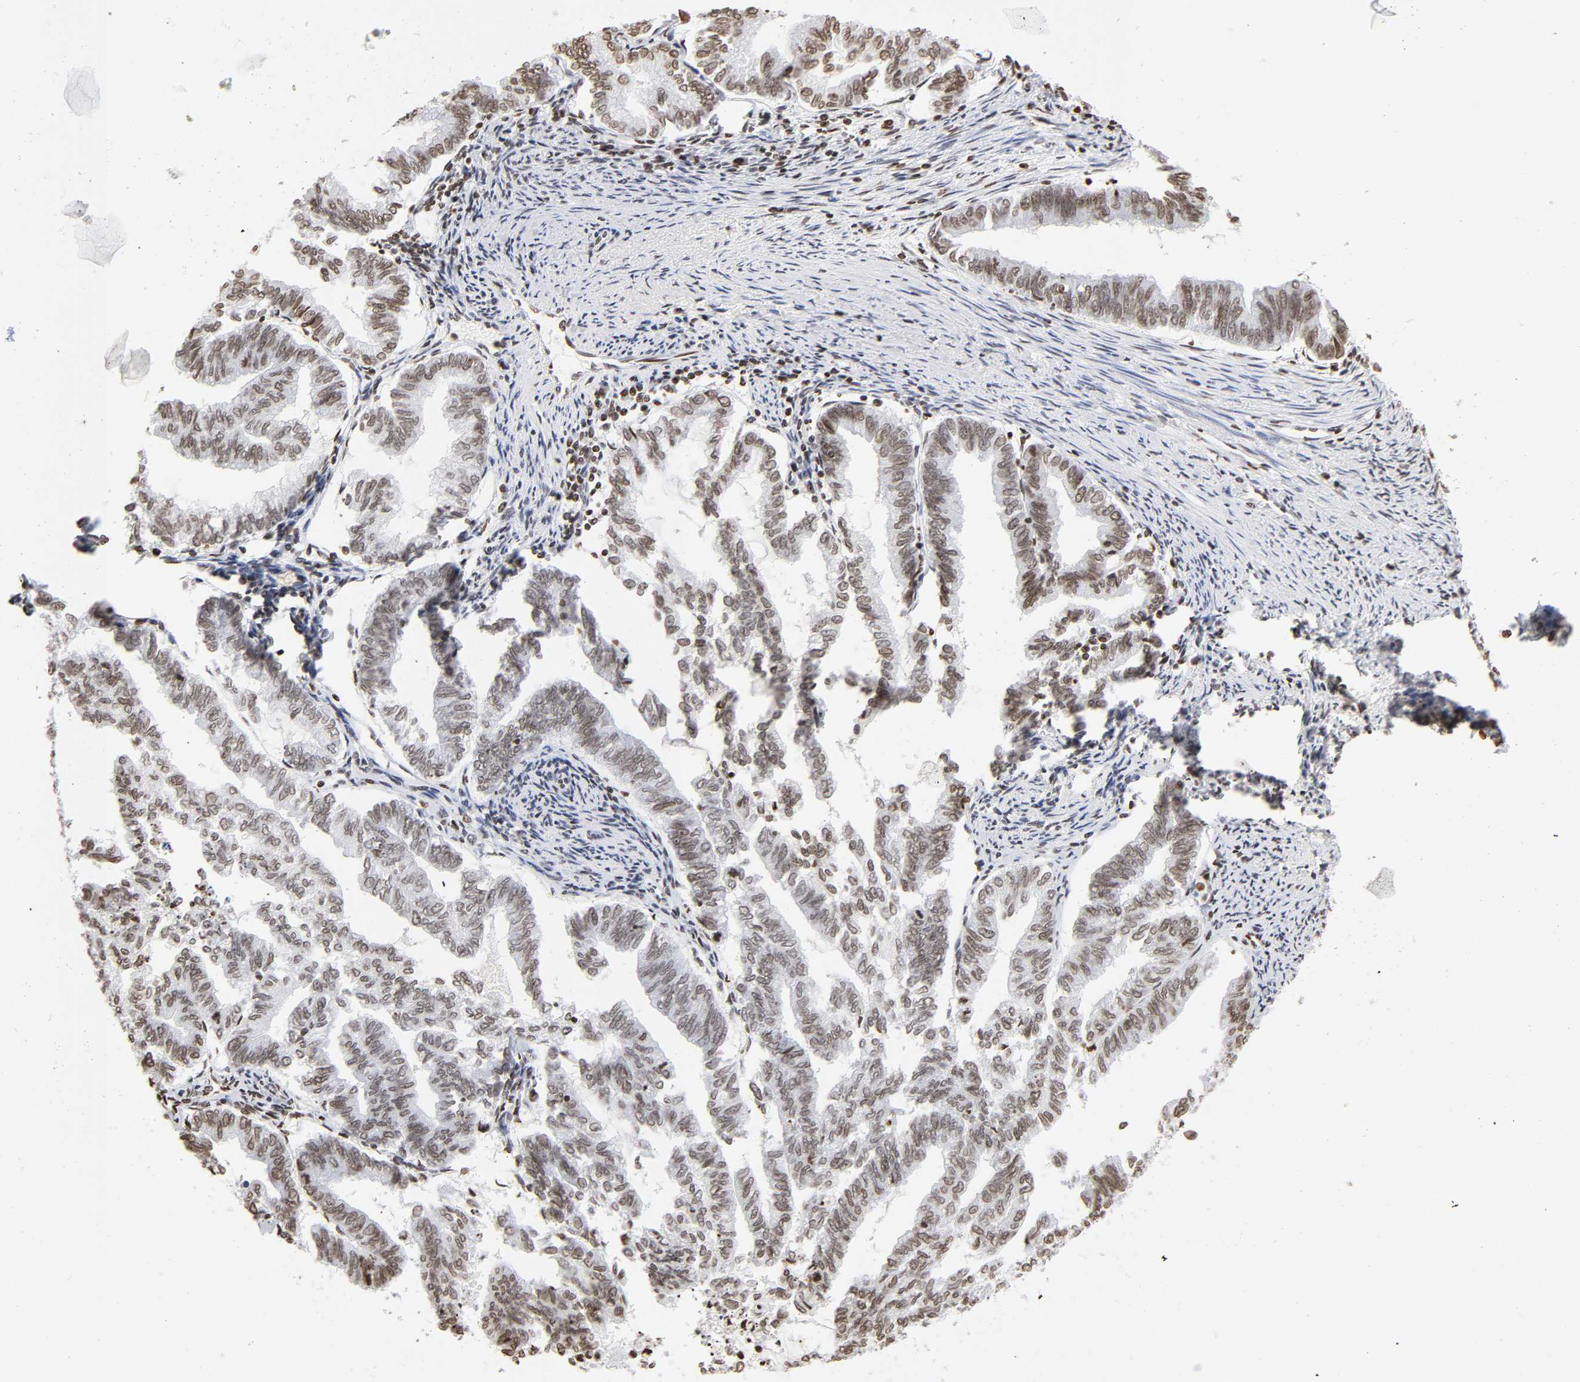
{"staining": {"intensity": "weak", "quantity": ">75%", "location": "nuclear"}, "tissue": "endometrial cancer", "cell_type": "Tumor cells", "image_type": "cancer", "snomed": [{"axis": "morphology", "description": "Adenocarcinoma, NOS"}, {"axis": "topography", "description": "Endometrium"}], "caption": "Human adenocarcinoma (endometrial) stained with a protein marker demonstrates weak staining in tumor cells.", "gene": "H2AC12", "patient": {"sex": "female", "age": 79}}